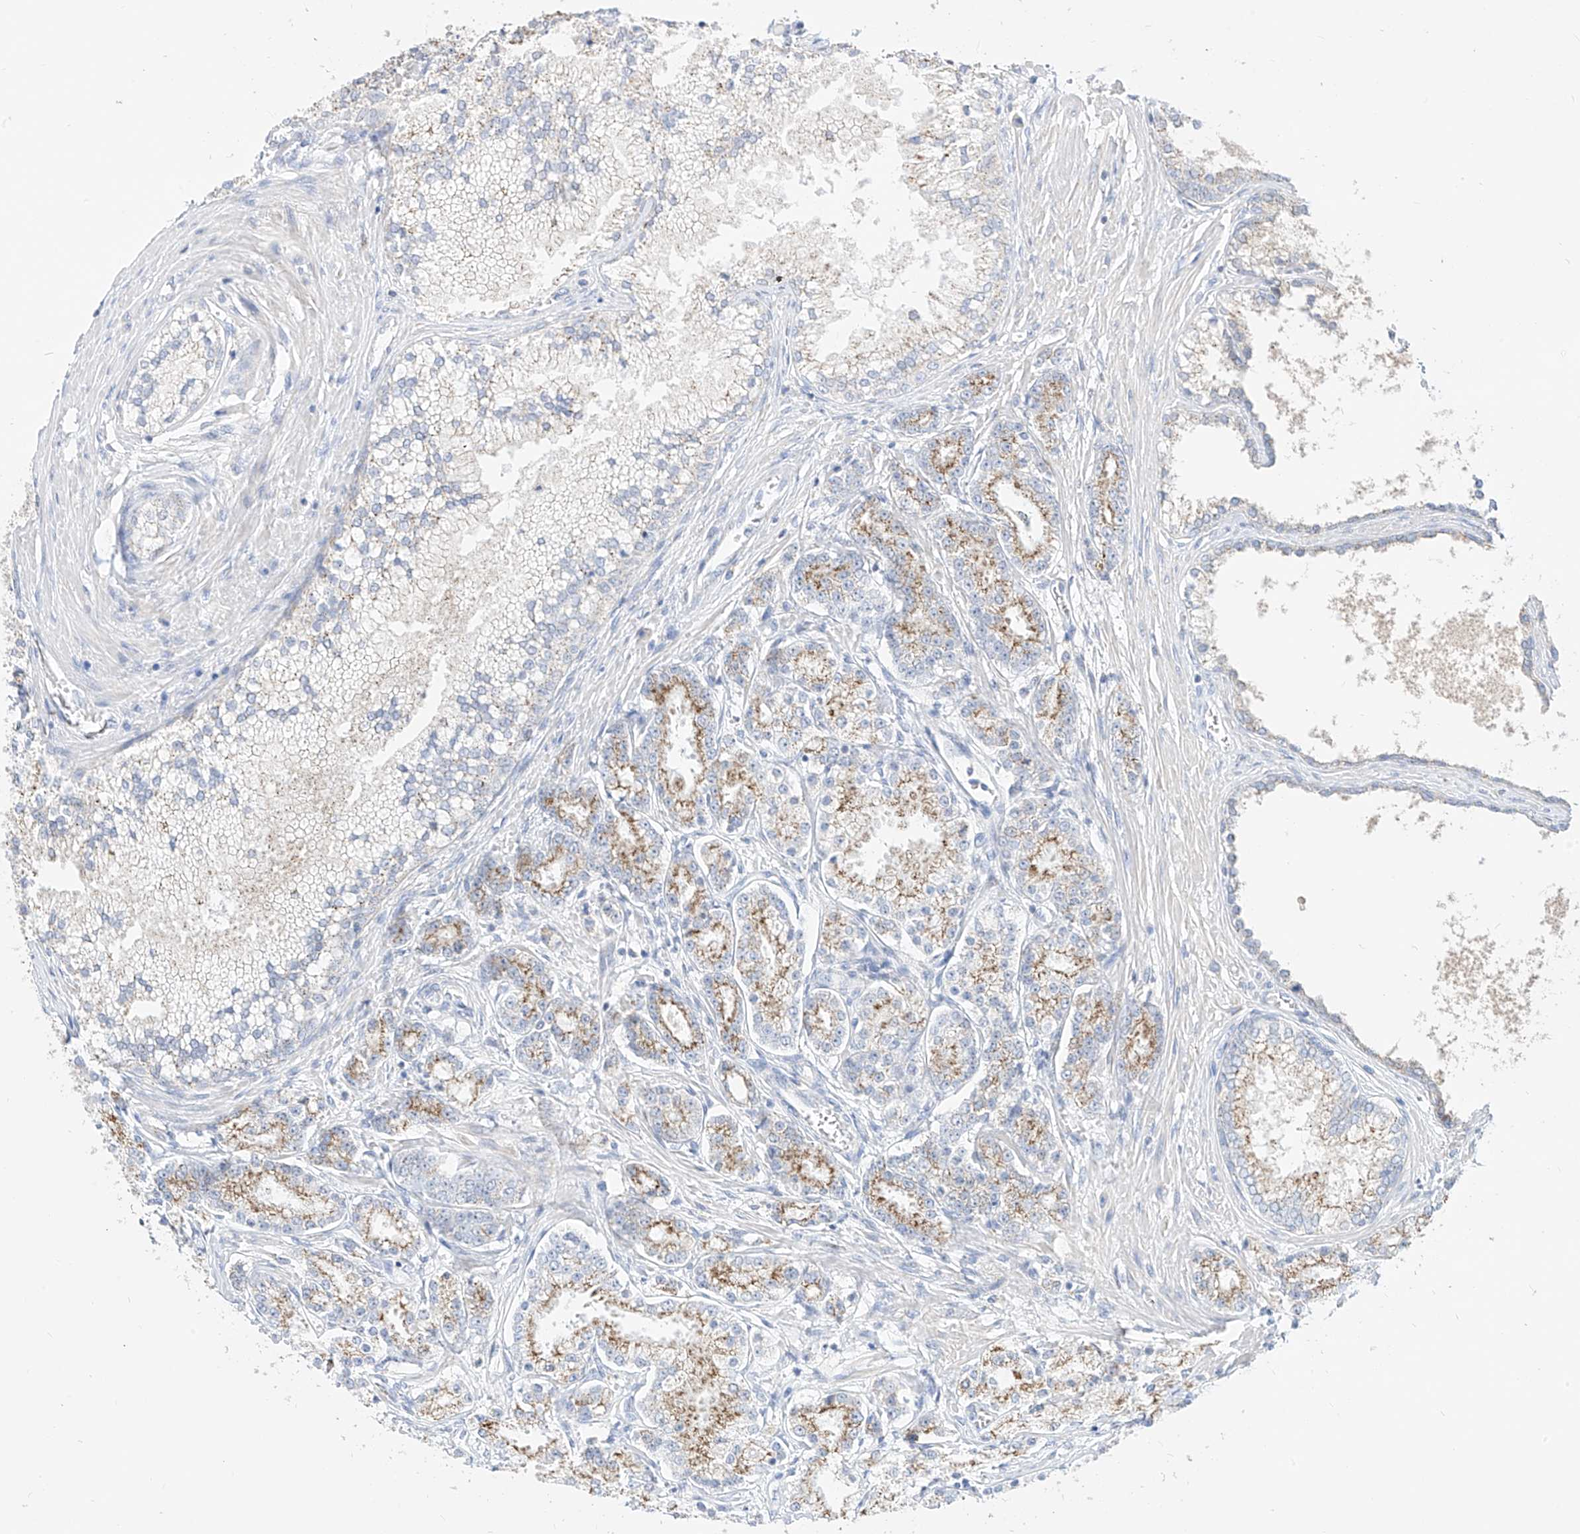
{"staining": {"intensity": "moderate", "quantity": ">75%", "location": "cytoplasmic/membranous"}, "tissue": "prostate cancer", "cell_type": "Tumor cells", "image_type": "cancer", "snomed": [{"axis": "morphology", "description": "Adenocarcinoma, High grade"}, {"axis": "topography", "description": "Prostate"}], "caption": "Immunohistochemical staining of prostate cancer (adenocarcinoma (high-grade)) shows moderate cytoplasmic/membranous protein positivity in about >75% of tumor cells.", "gene": "RASA2", "patient": {"sex": "male", "age": 69}}